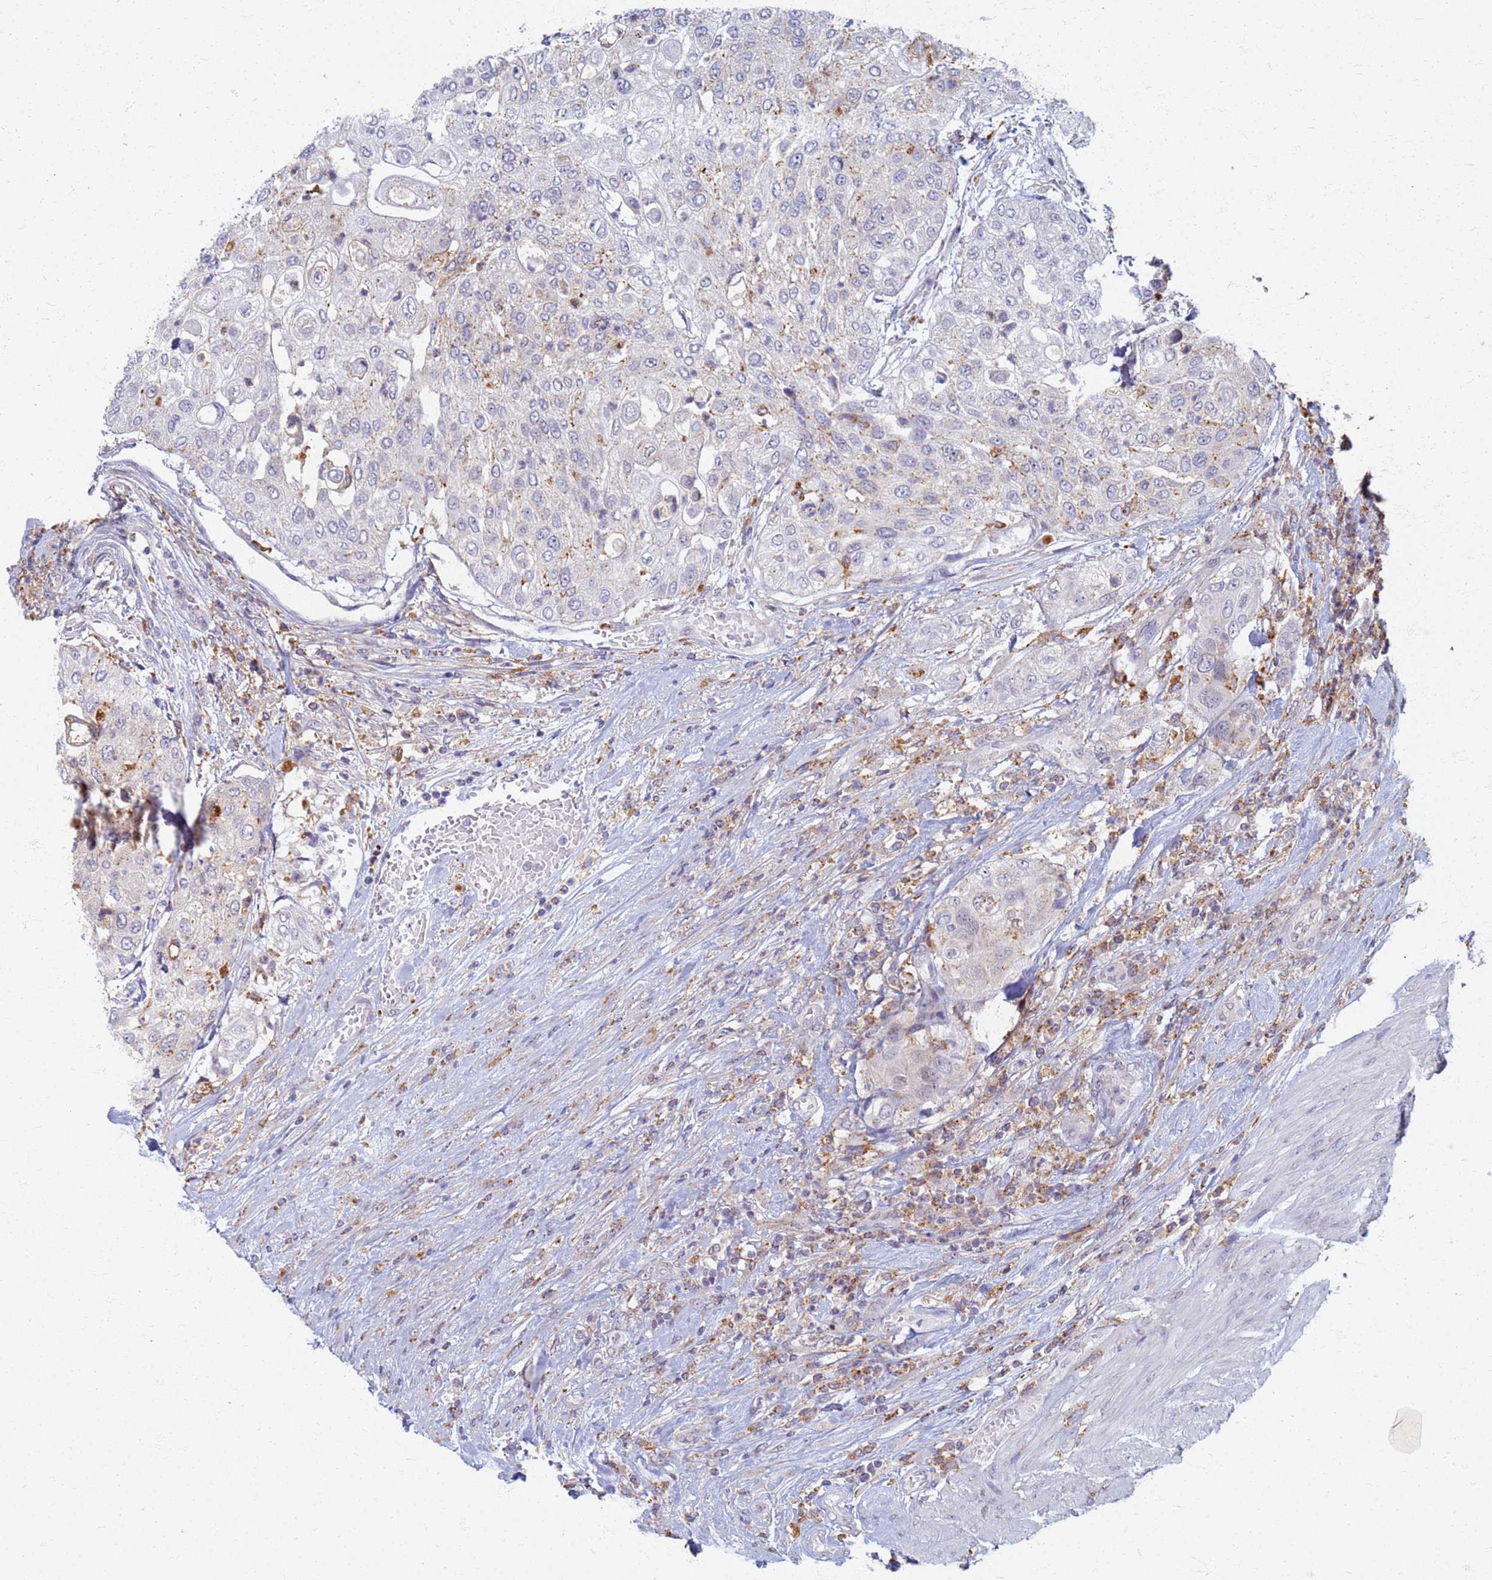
{"staining": {"intensity": "weak", "quantity": "<25%", "location": "cytoplasmic/membranous"}, "tissue": "urothelial cancer", "cell_type": "Tumor cells", "image_type": "cancer", "snomed": [{"axis": "morphology", "description": "Urothelial carcinoma, High grade"}, {"axis": "topography", "description": "Urinary bladder"}], "caption": "Immunohistochemistry (IHC) histopathology image of neoplastic tissue: human high-grade urothelial carcinoma stained with DAB demonstrates no significant protein staining in tumor cells.", "gene": "ATP6V1E1", "patient": {"sex": "female", "age": 79}}